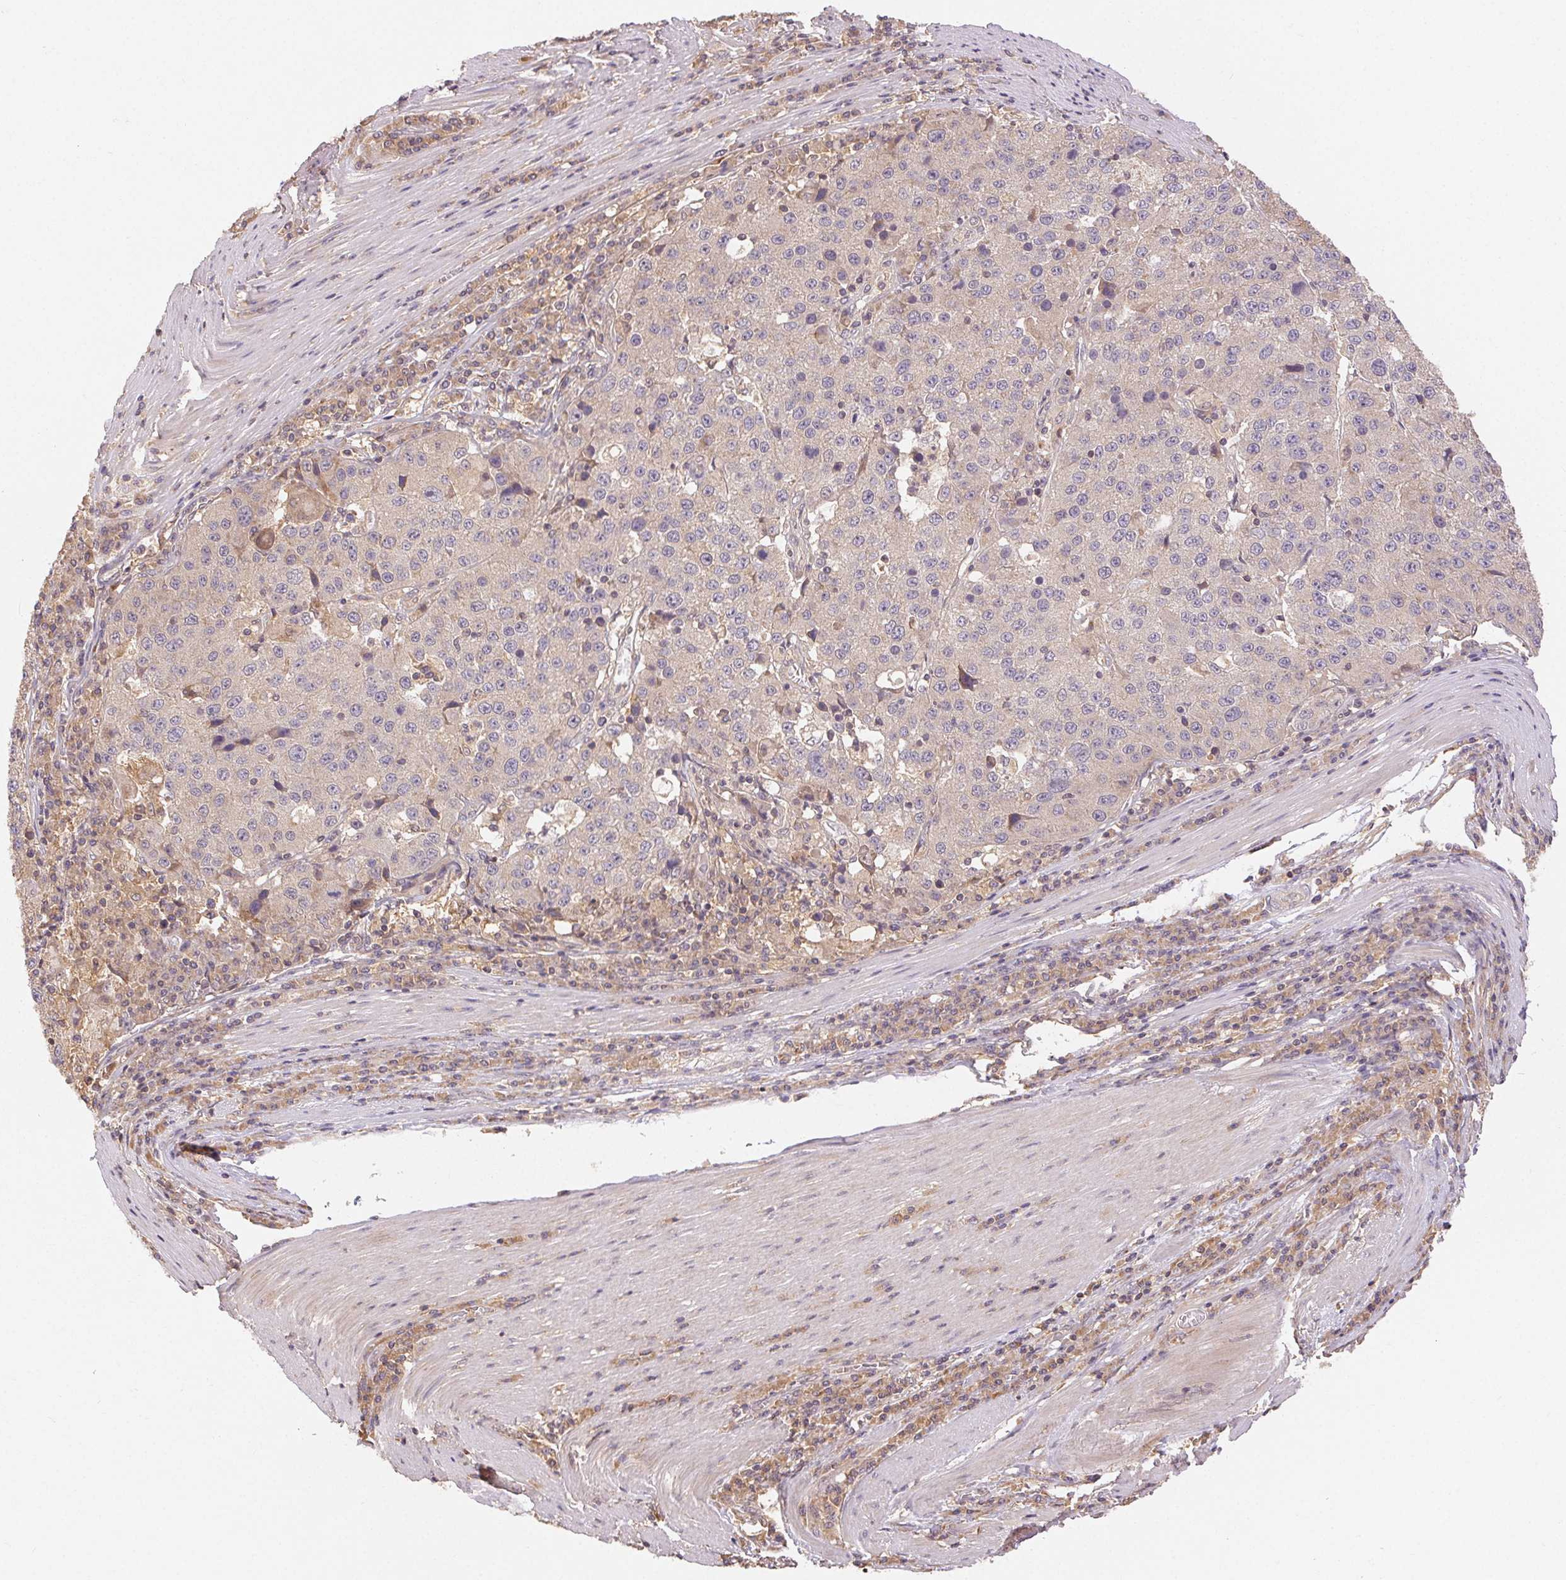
{"staining": {"intensity": "weak", "quantity": "25%-75%", "location": "cytoplasmic/membranous"}, "tissue": "stomach cancer", "cell_type": "Tumor cells", "image_type": "cancer", "snomed": [{"axis": "morphology", "description": "Adenocarcinoma, NOS"}, {"axis": "topography", "description": "Stomach"}], "caption": "Tumor cells demonstrate low levels of weak cytoplasmic/membranous expression in approximately 25%-75% of cells in stomach adenocarcinoma.", "gene": "MAPKAPK2", "patient": {"sex": "male", "age": 71}}